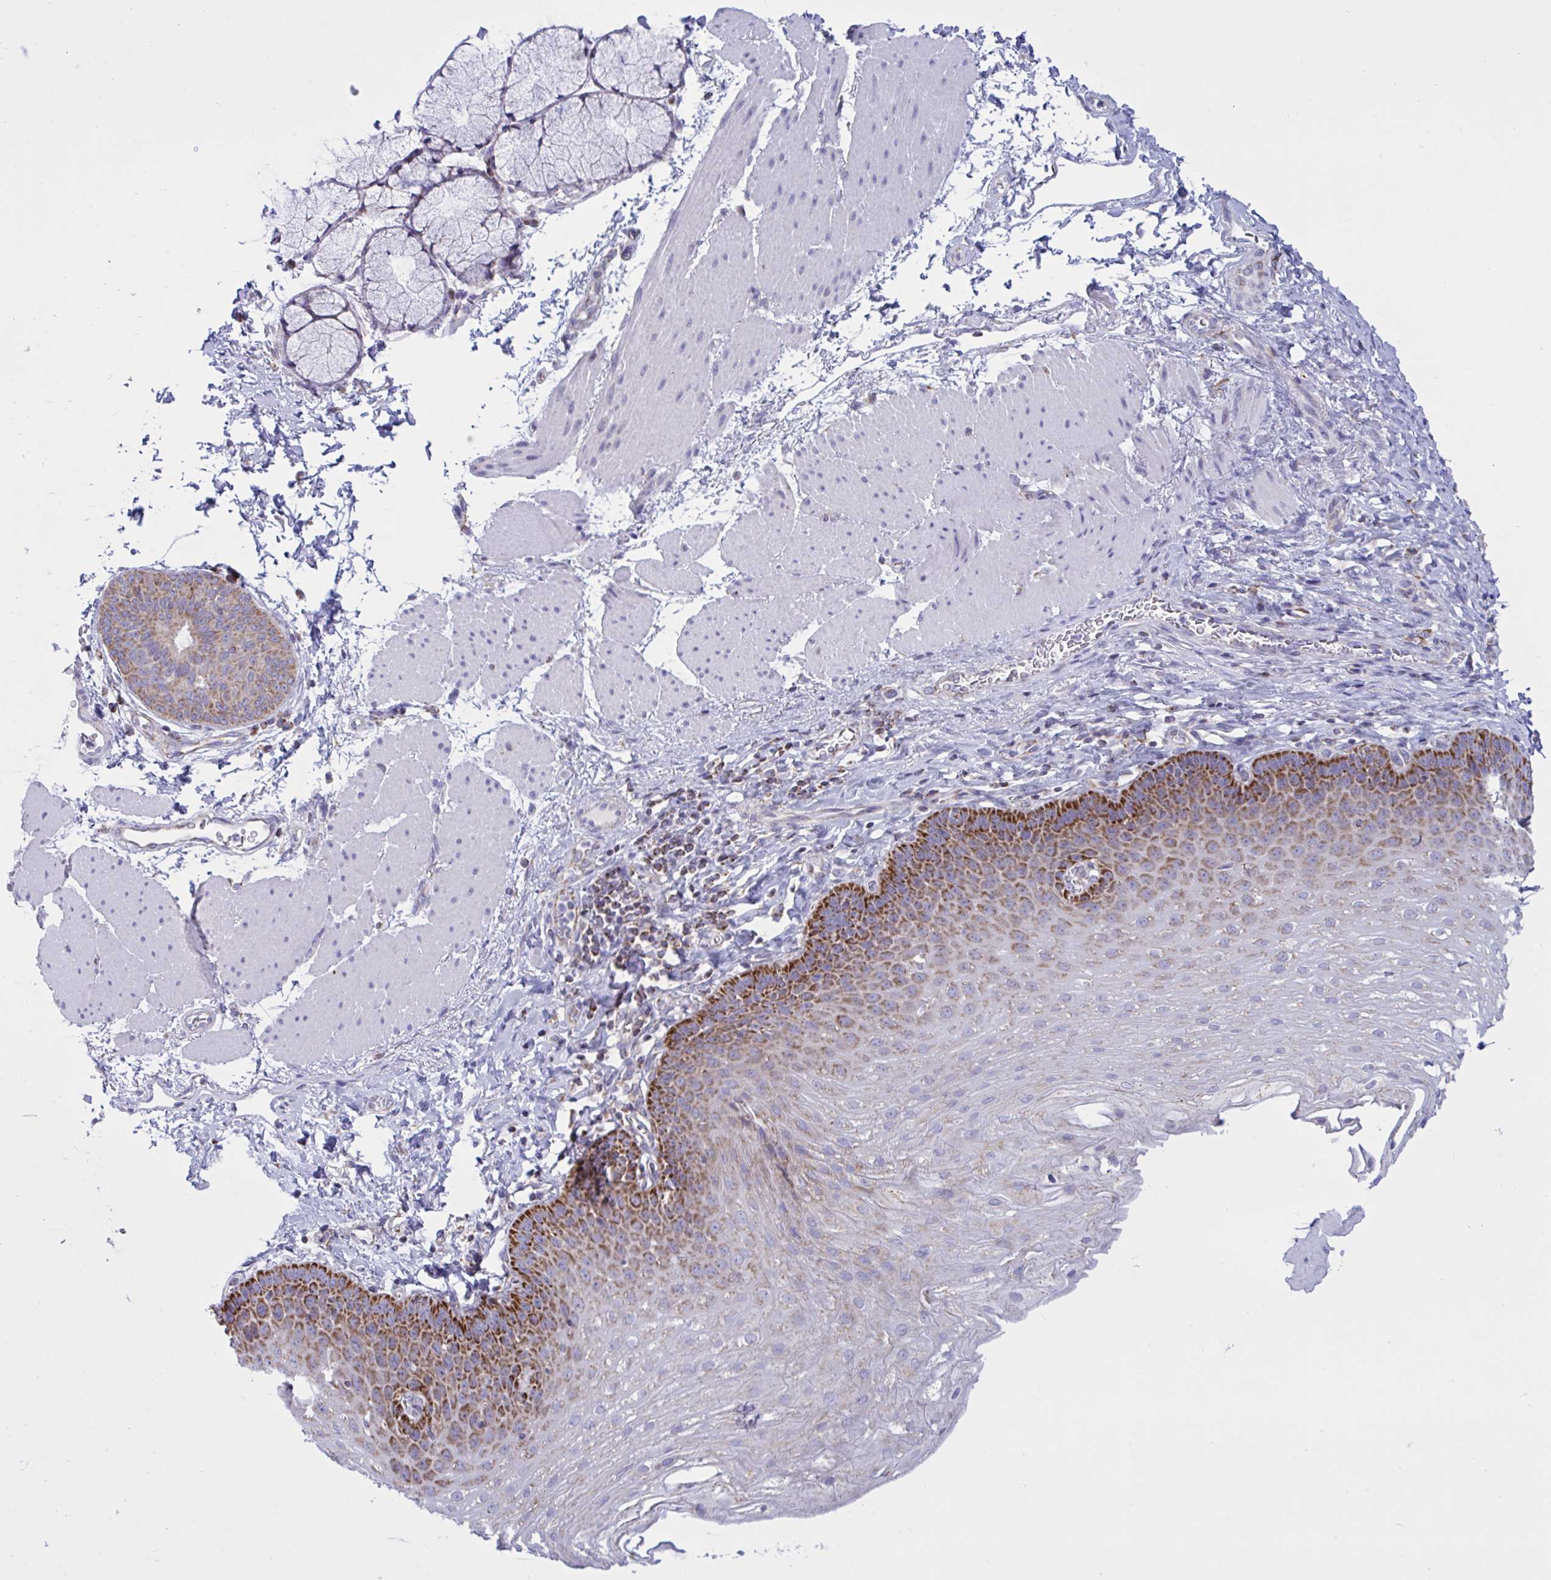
{"staining": {"intensity": "strong", "quantity": "25%-75%", "location": "cytoplasmic/membranous"}, "tissue": "esophagus", "cell_type": "Squamous epithelial cells", "image_type": "normal", "snomed": [{"axis": "morphology", "description": "Normal tissue, NOS"}, {"axis": "topography", "description": "Esophagus"}], "caption": "Immunohistochemistry histopathology image of benign human esophagus stained for a protein (brown), which reveals high levels of strong cytoplasmic/membranous staining in about 25%-75% of squamous epithelial cells.", "gene": "HSPE1", "patient": {"sex": "female", "age": 81}}